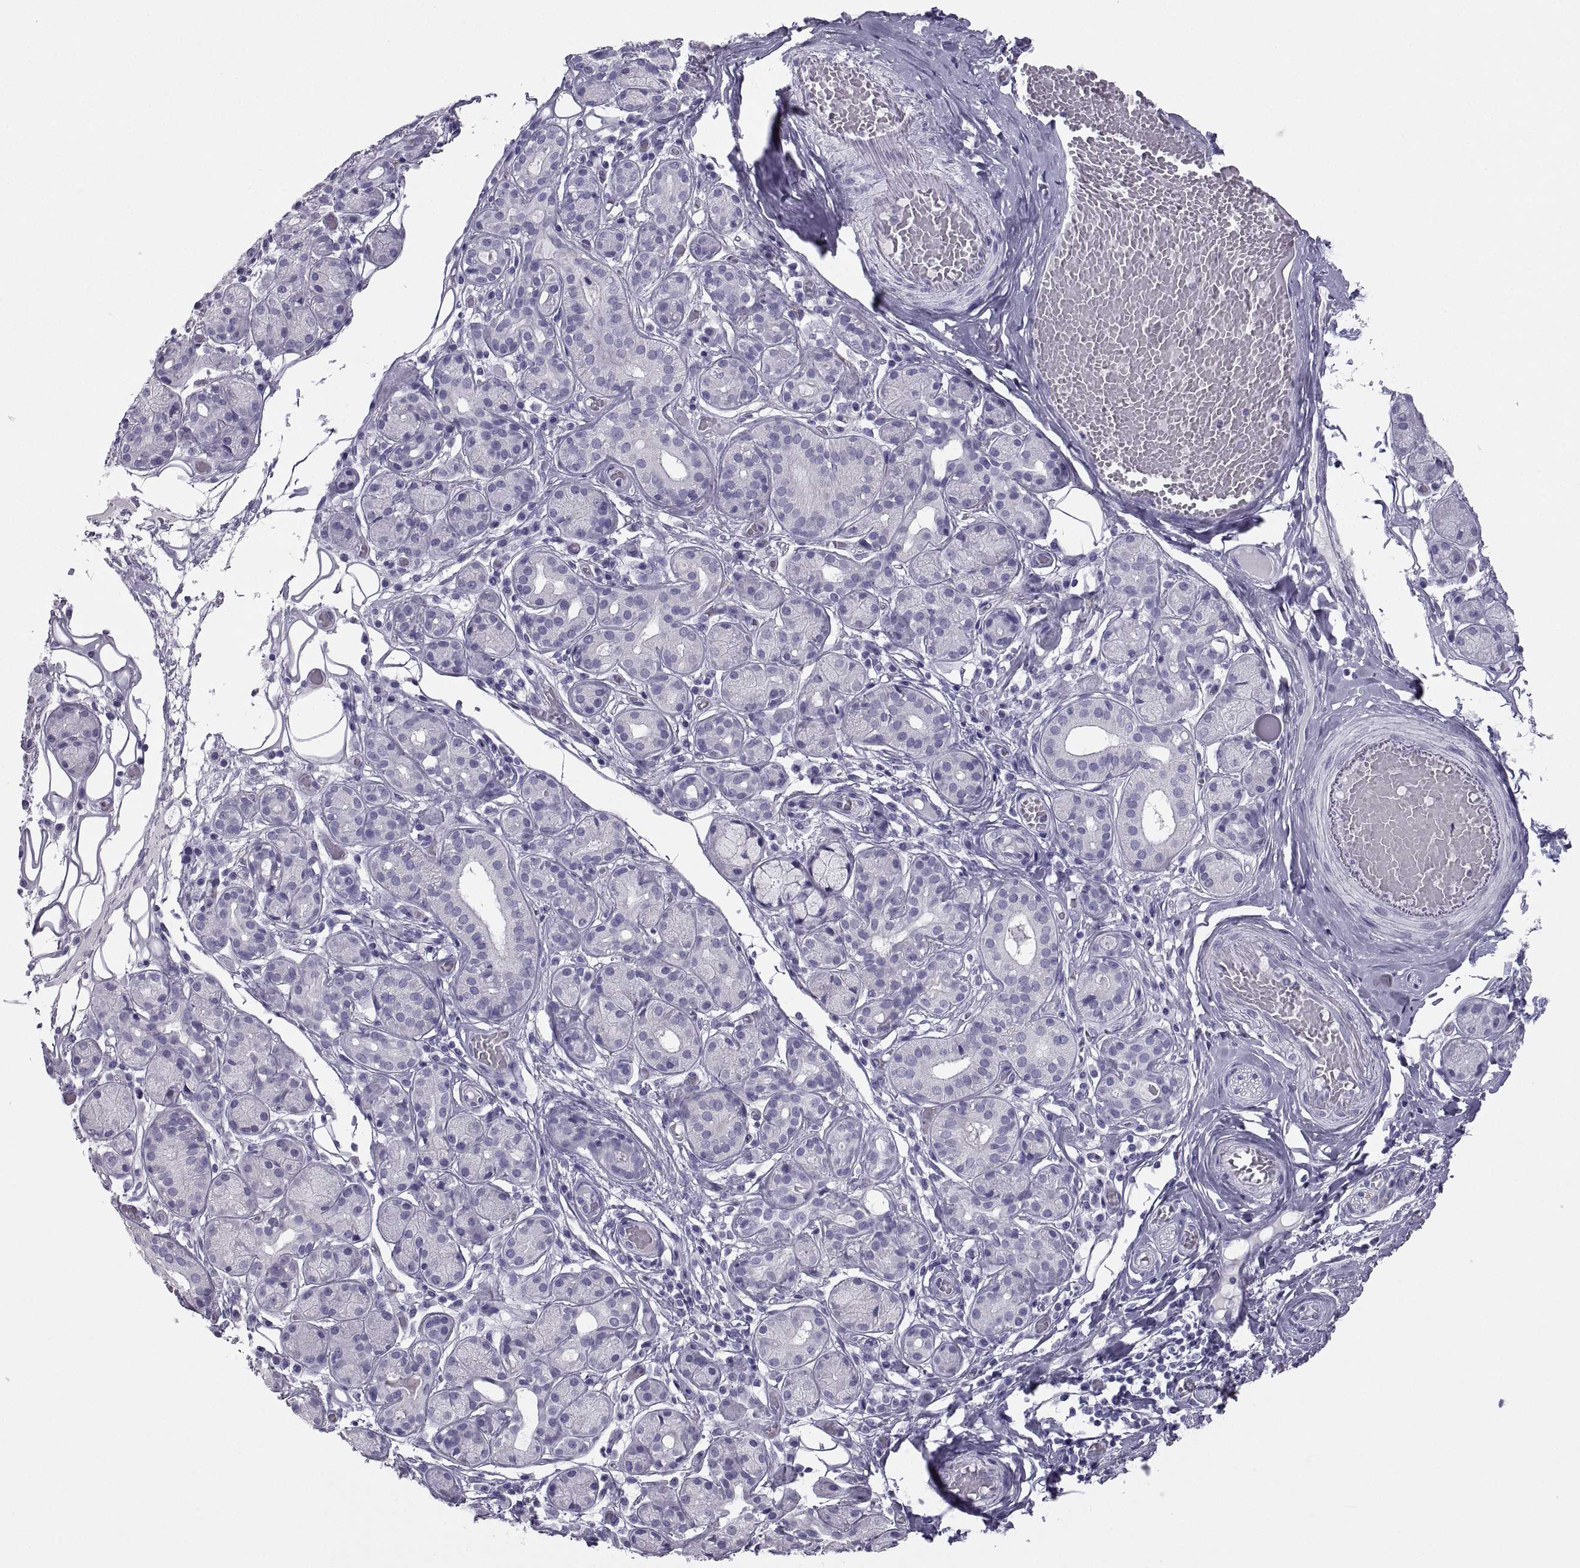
{"staining": {"intensity": "negative", "quantity": "none", "location": "none"}, "tissue": "salivary gland", "cell_type": "Glandular cells", "image_type": "normal", "snomed": [{"axis": "morphology", "description": "Normal tissue, NOS"}, {"axis": "topography", "description": "Salivary gland"}, {"axis": "topography", "description": "Peripheral nerve tissue"}], "caption": "Protein analysis of unremarkable salivary gland demonstrates no significant positivity in glandular cells.", "gene": "PCSK1N", "patient": {"sex": "male", "age": 71}}